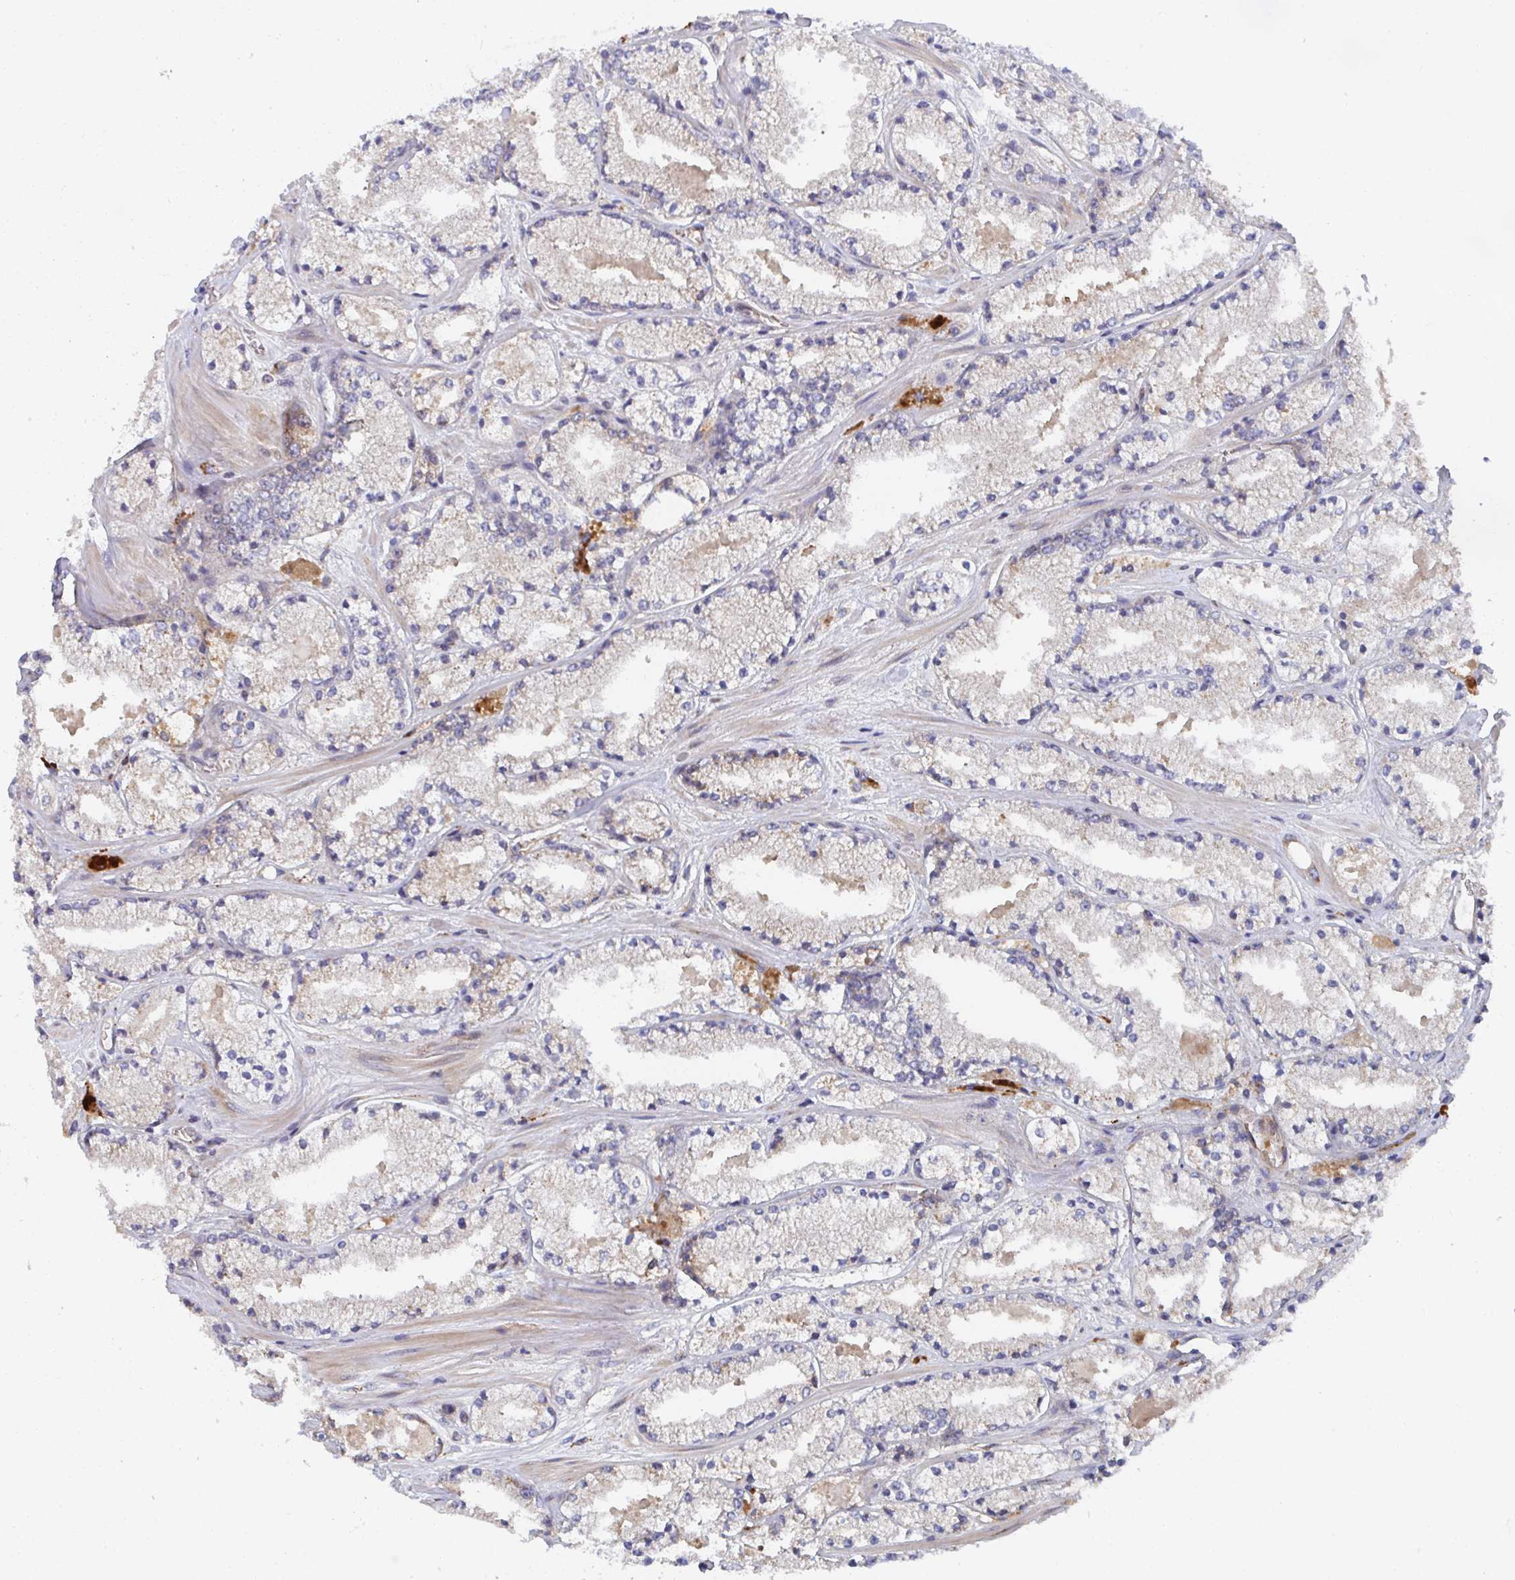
{"staining": {"intensity": "moderate", "quantity": "<25%", "location": "cytoplasmic/membranous"}, "tissue": "prostate cancer", "cell_type": "Tumor cells", "image_type": "cancer", "snomed": [{"axis": "morphology", "description": "Adenocarcinoma, High grade"}, {"axis": "topography", "description": "Prostate"}], "caption": "Moderate cytoplasmic/membranous positivity for a protein is appreciated in approximately <25% of tumor cells of prostate cancer using immunohistochemistry.", "gene": "FJX1", "patient": {"sex": "male", "age": 63}}